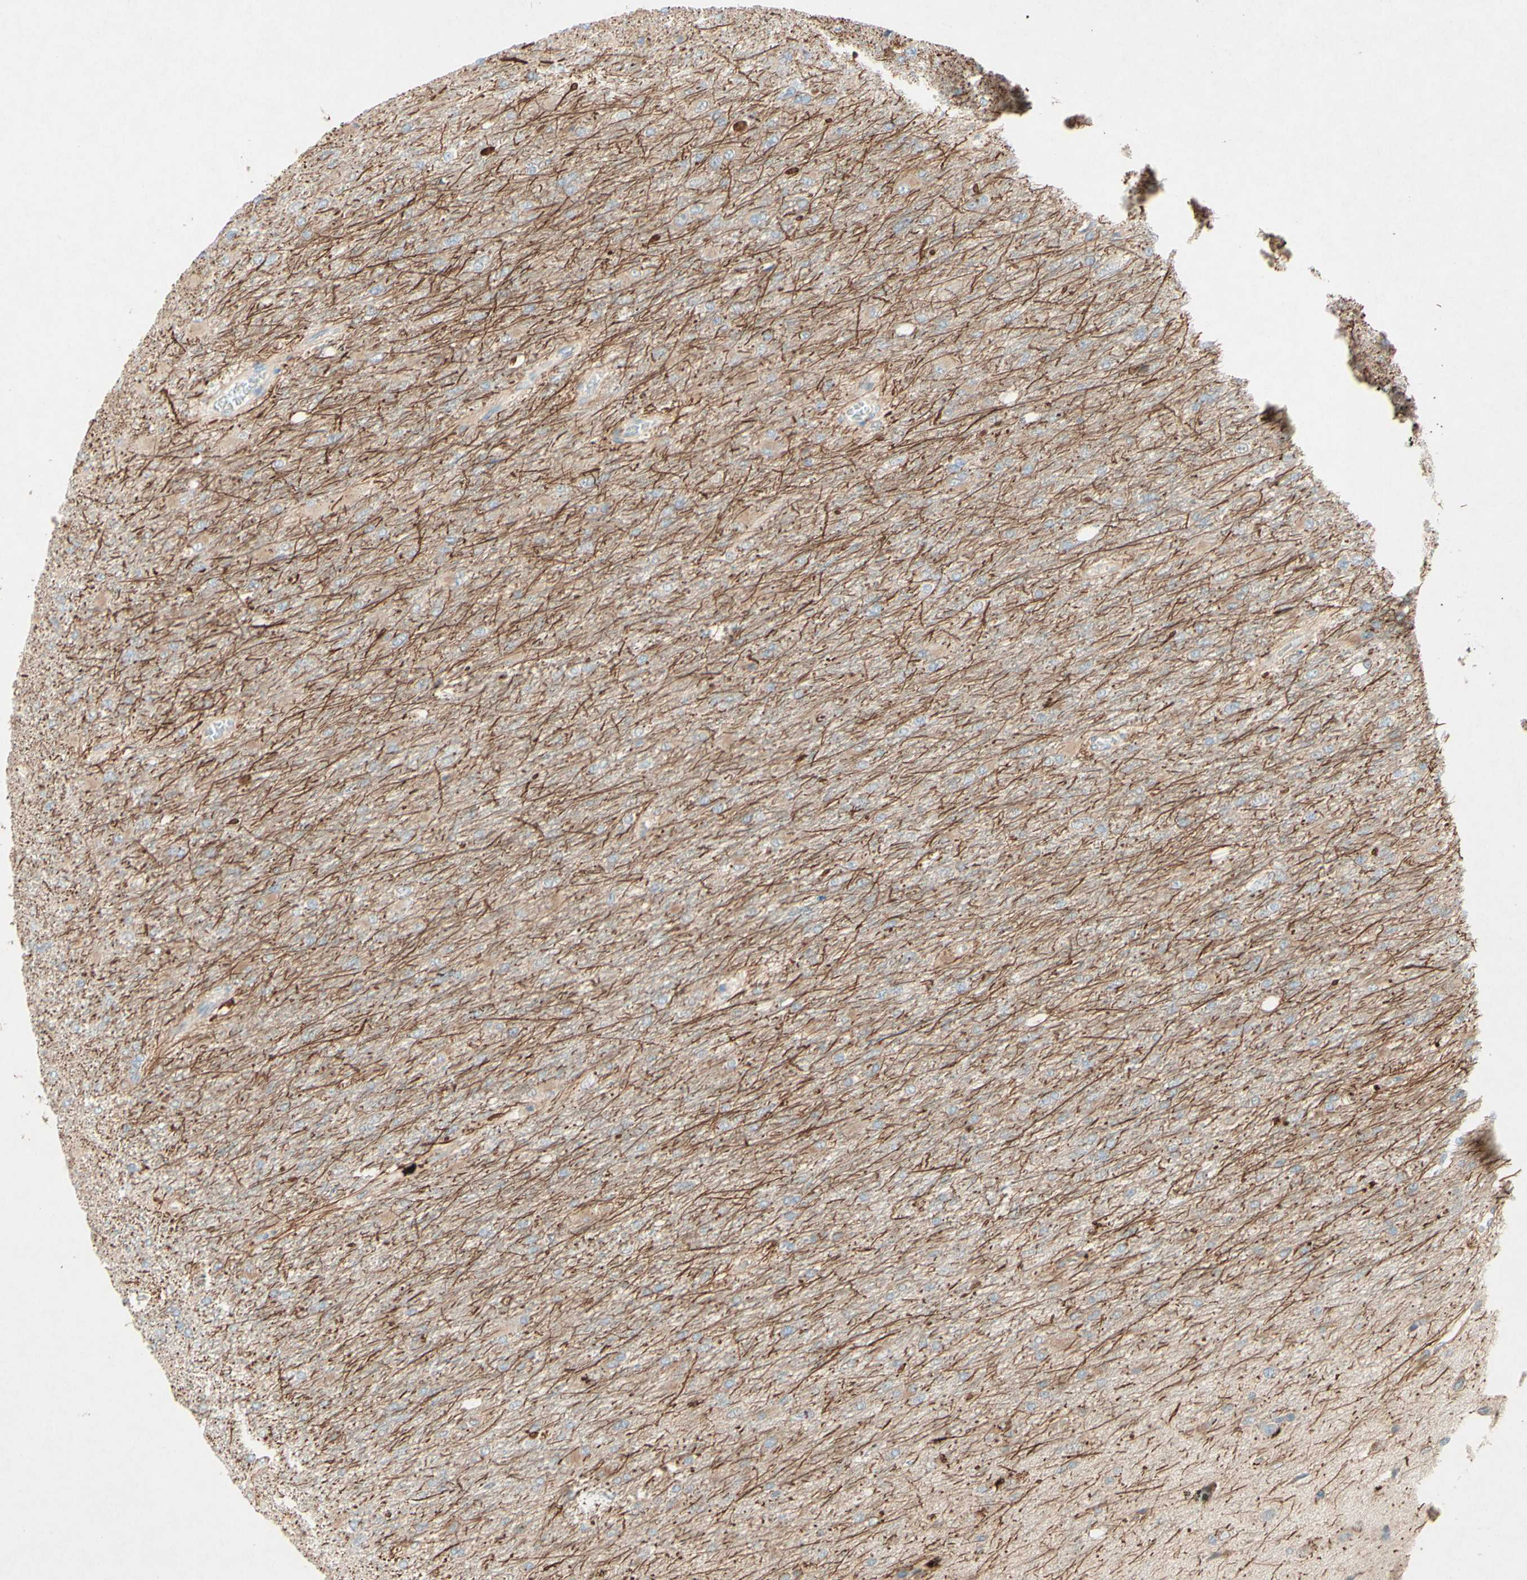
{"staining": {"intensity": "weak", "quantity": "25%-75%", "location": "cytoplasmic/membranous"}, "tissue": "glioma", "cell_type": "Tumor cells", "image_type": "cancer", "snomed": [{"axis": "morphology", "description": "Glioma, malignant, High grade"}, {"axis": "topography", "description": "Cerebral cortex"}], "caption": "Glioma tissue reveals weak cytoplasmic/membranous positivity in about 25%-75% of tumor cells, visualized by immunohistochemistry. The protein of interest is stained brown, and the nuclei are stained in blue (DAB (3,3'-diaminobenzidine) IHC with brightfield microscopy, high magnification).", "gene": "MTM1", "patient": {"sex": "female", "age": 36}}